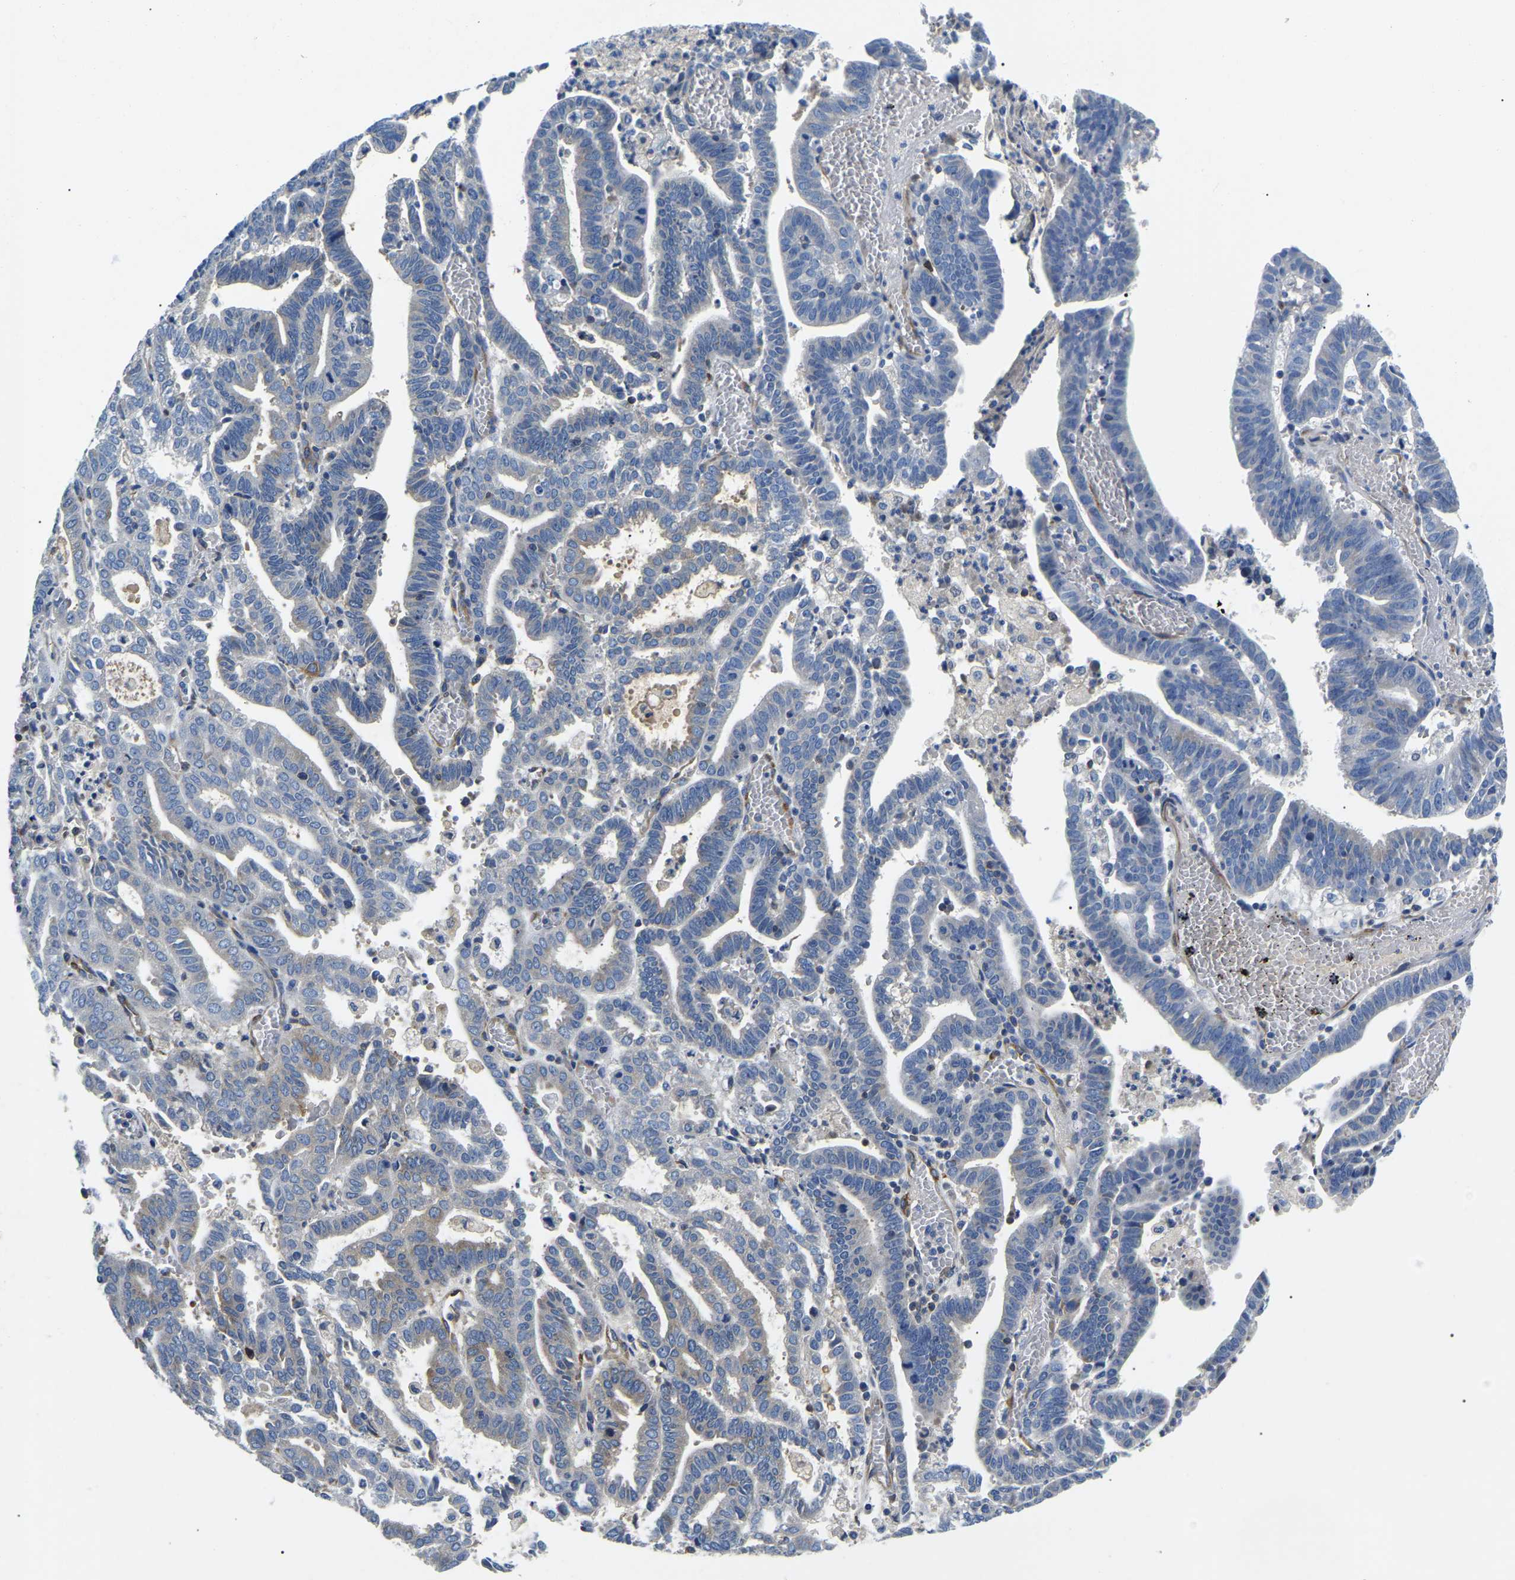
{"staining": {"intensity": "negative", "quantity": "none", "location": "none"}, "tissue": "endometrial cancer", "cell_type": "Tumor cells", "image_type": "cancer", "snomed": [{"axis": "morphology", "description": "Adenocarcinoma, NOS"}, {"axis": "topography", "description": "Uterus"}], "caption": "A high-resolution image shows IHC staining of endometrial cancer, which demonstrates no significant positivity in tumor cells.", "gene": "DUSP8", "patient": {"sex": "female", "age": 83}}